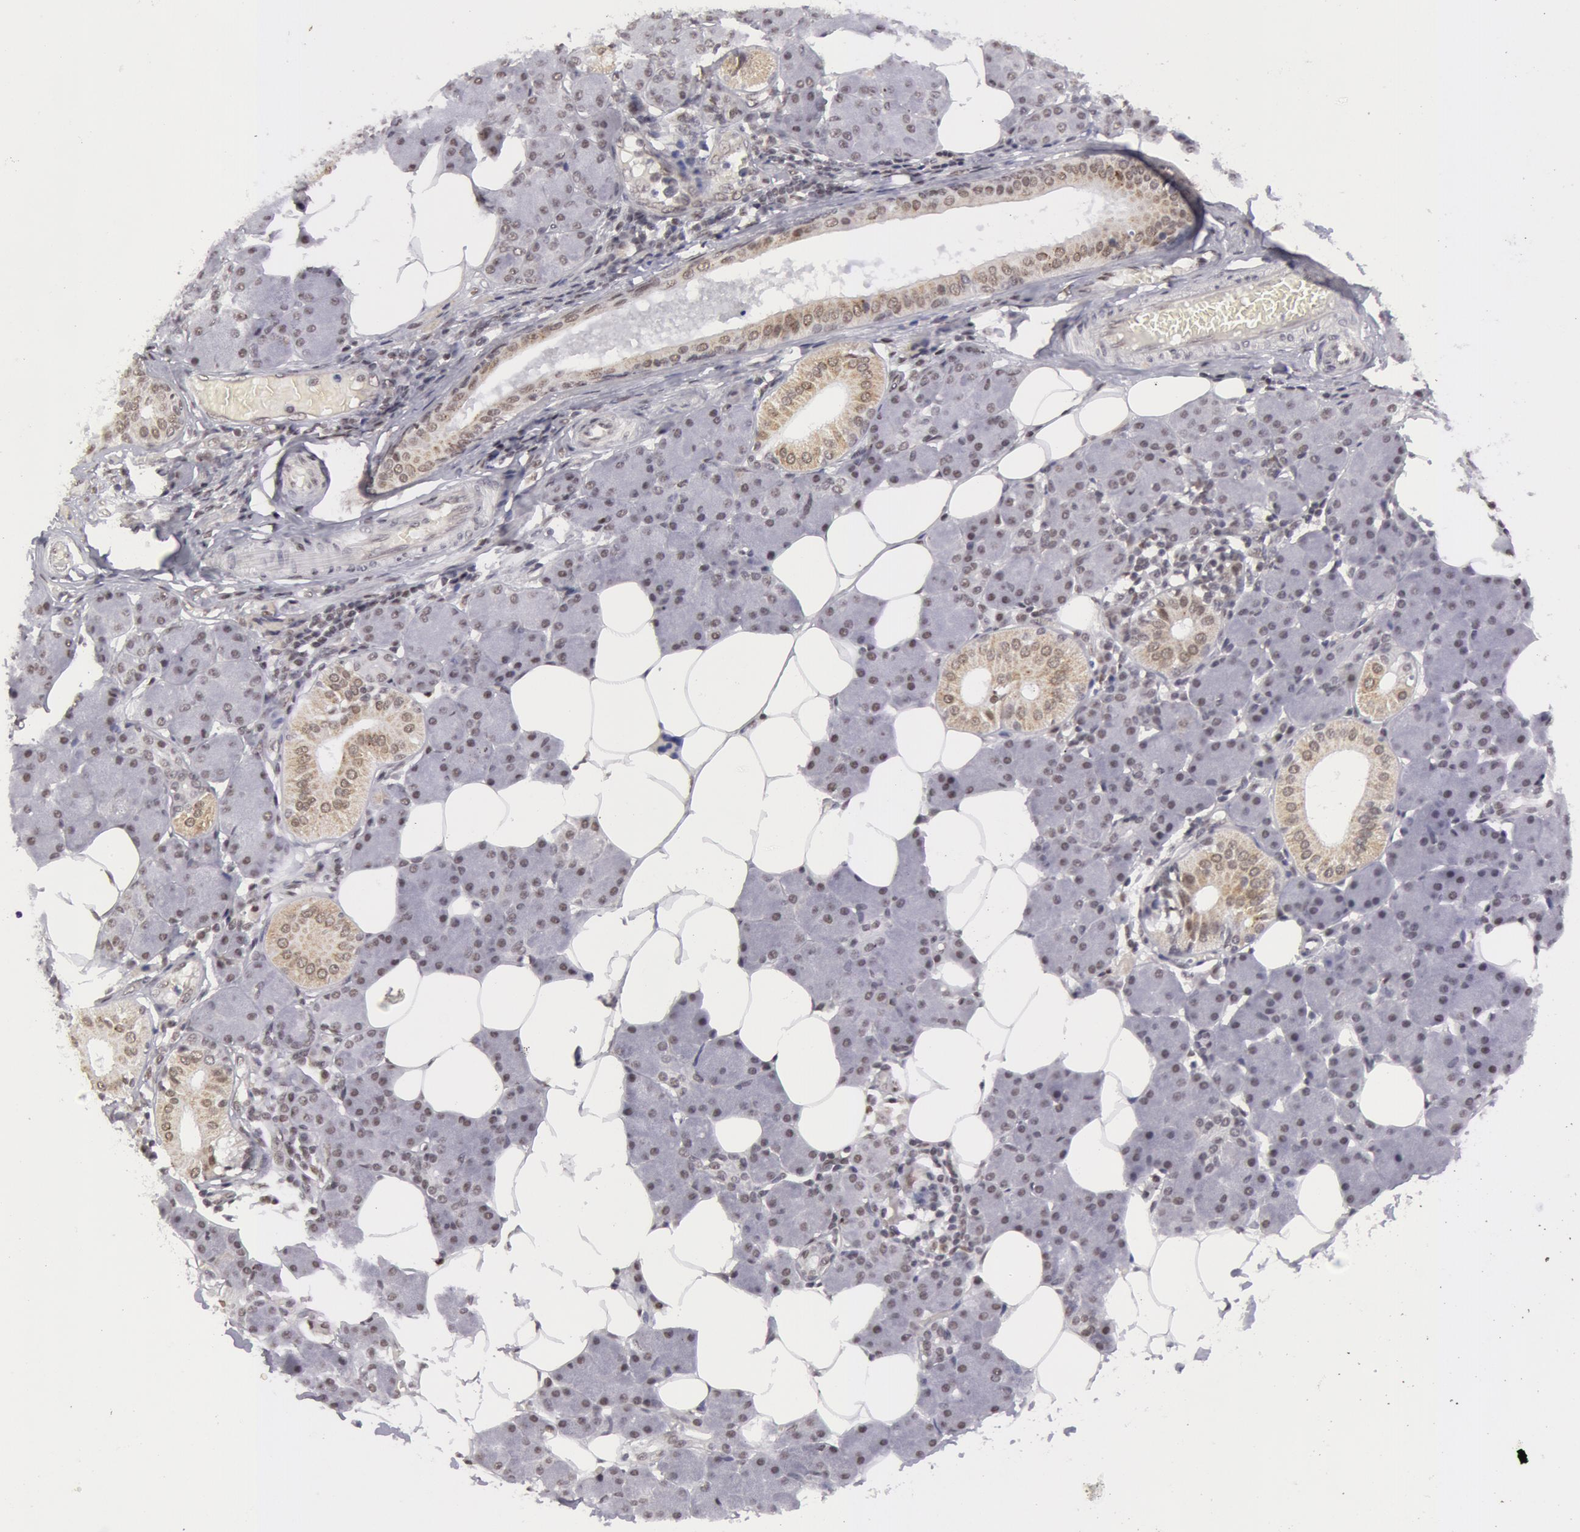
{"staining": {"intensity": "weak", "quantity": "25%-75%", "location": "cytoplasmic/membranous,nuclear"}, "tissue": "salivary gland", "cell_type": "Glandular cells", "image_type": "normal", "snomed": [{"axis": "morphology", "description": "Normal tissue, NOS"}, {"axis": "morphology", "description": "Adenoma, NOS"}, {"axis": "topography", "description": "Salivary gland"}], "caption": "Protein staining demonstrates weak cytoplasmic/membranous,nuclear positivity in about 25%-75% of glandular cells in benign salivary gland. The protein of interest is stained brown, and the nuclei are stained in blue (DAB IHC with brightfield microscopy, high magnification).", "gene": "VRTN", "patient": {"sex": "female", "age": 32}}